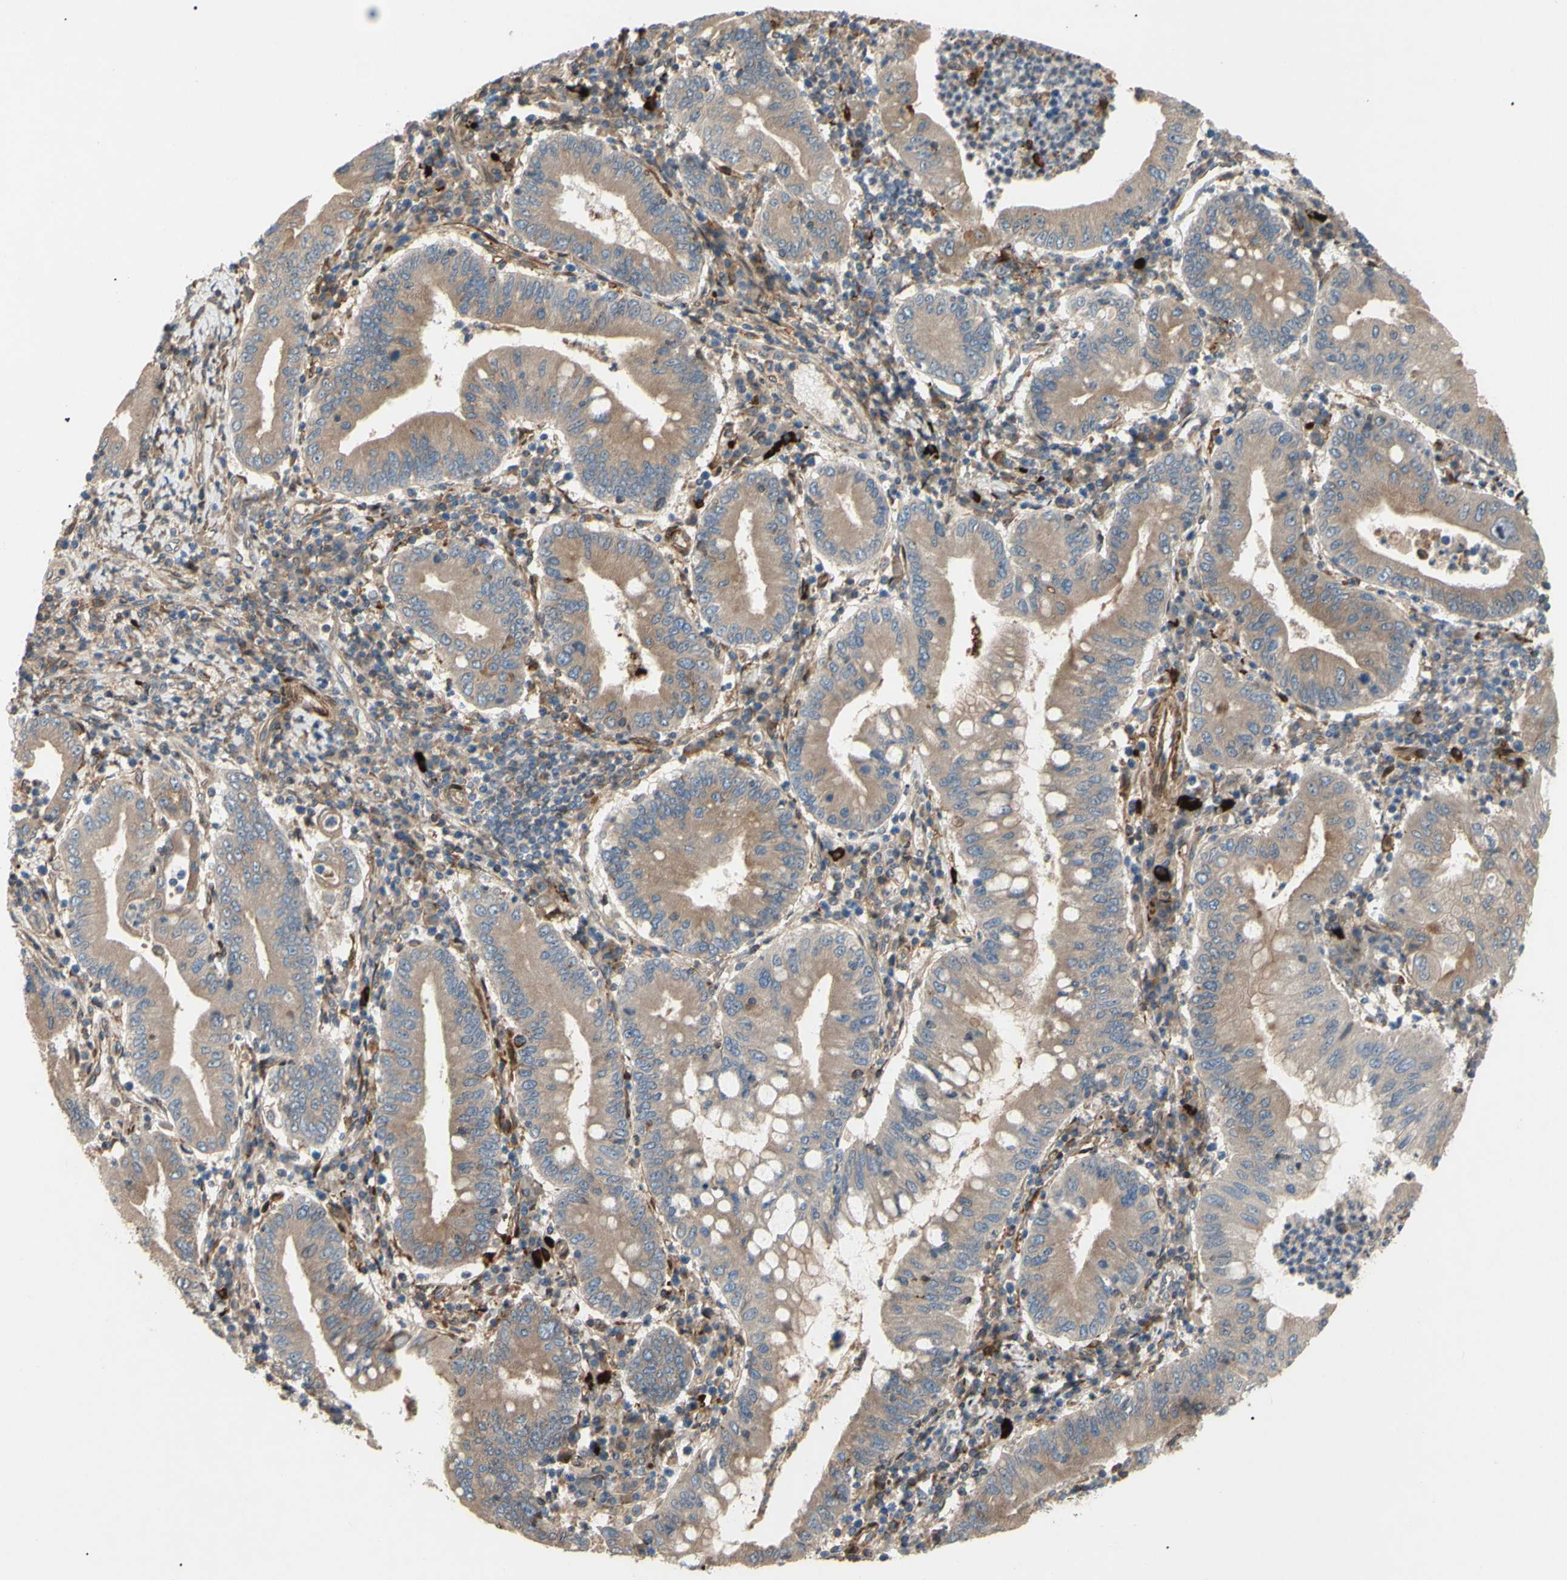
{"staining": {"intensity": "weak", "quantity": ">75%", "location": "cytoplasmic/membranous"}, "tissue": "stomach cancer", "cell_type": "Tumor cells", "image_type": "cancer", "snomed": [{"axis": "morphology", "description": "Normal tissue, NOS"}, {"axis": "morphology", "description": "Adenocarcinoma, NOS"}, {"axis": "topography", "description": "Esophagus"}, {"axis": "topography", "description": "Stomach, upper"}, {"axis": "topography", "description": "Peripheral nerve tissue"}], "caption": "Immunohistochemistry (IHC) histopathology image of stomach adenocarcinoma stained for a protein (brown), which exhibits low levels of weak cytoplasmic/membranous expression in approximately >75% of tumor cells.", "gene": "SPTLC1", "patient": {"sex": "male", "age": 62}}